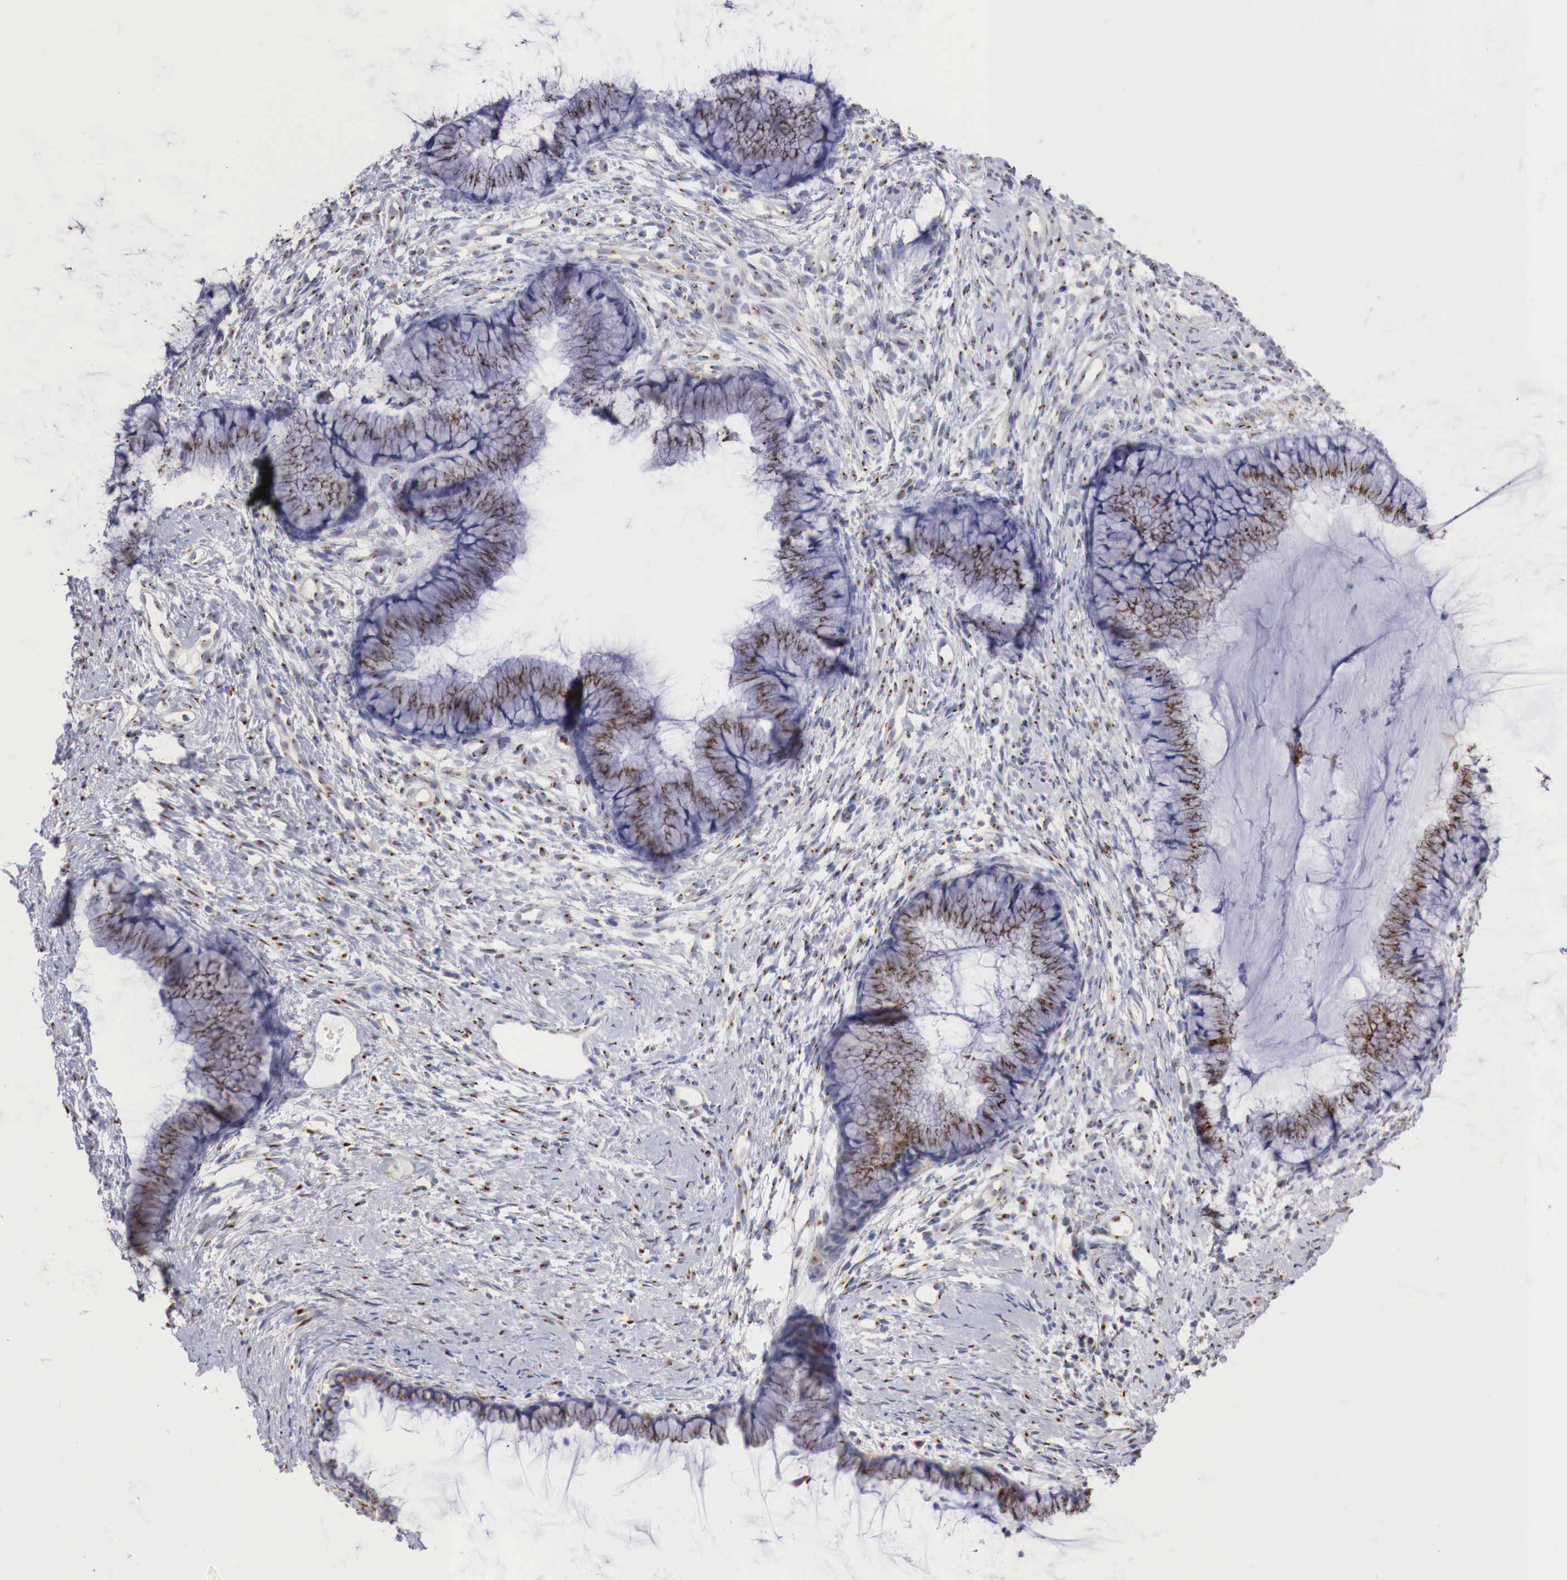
{"staining": {"intensity": "strong", "quantity": ">75%", "location": "cytoplasmic/membranous"}, "tissue": "cervix", "cell_type": "Glandular cells", "image_type": "normal", "snomed": [{"axis": "morphology", "description": "Normal tissue, NOS"}, {"axis": "topography", "description": "Cervix"}], "caption": "The histopathology image shows a brown stain indicating the presence of a protein in the cytoplasmic/membranous of glandular cells in cervix.", "gene": "SYAP1", "patient": {"sex": "female", "age": 82}}